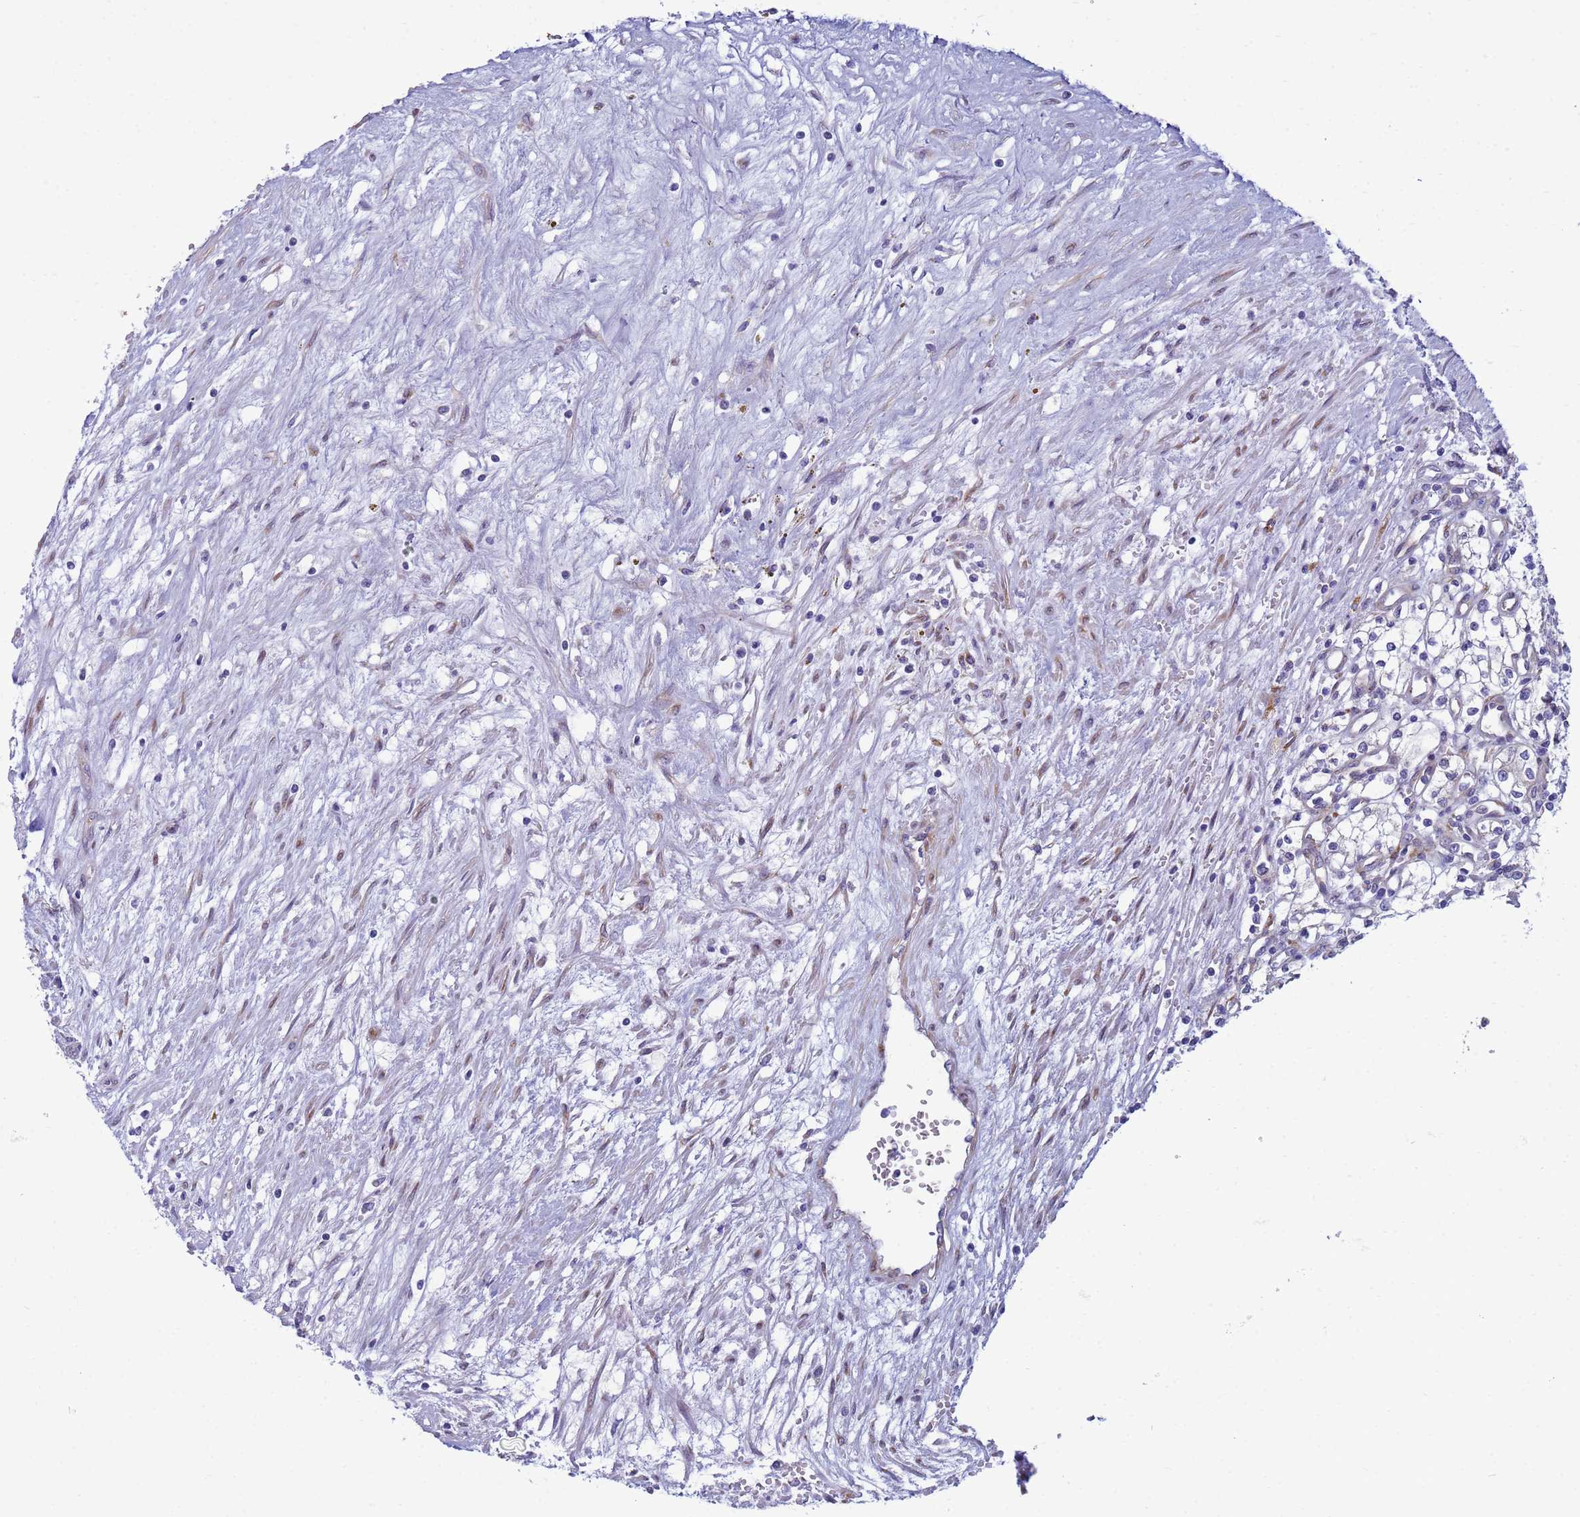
{"staining": {"intensity": "negative", "quantity": "none", "location": "none"}, "tissue": "renal cancer", "cell_type": "Tumor cells", "image_type": "cancer", "snomed": [{"axis": "morphology", "description": "Adenocarcinoma, NOS"}, {"axis": "topography", "description": "Kidney"}], "caption": "A high-resolution micrograph shows immunohistochemistry staining of renal adenocarcinoma, which demonstrates no significant positivity in tumor cells. Brightfield microscopy of IHC stained with DAB (brown) and hematoxylin (blue), captured at high magnification.", "gene": "TRPC6", "patient": {"sex": "male", "age": 59}}